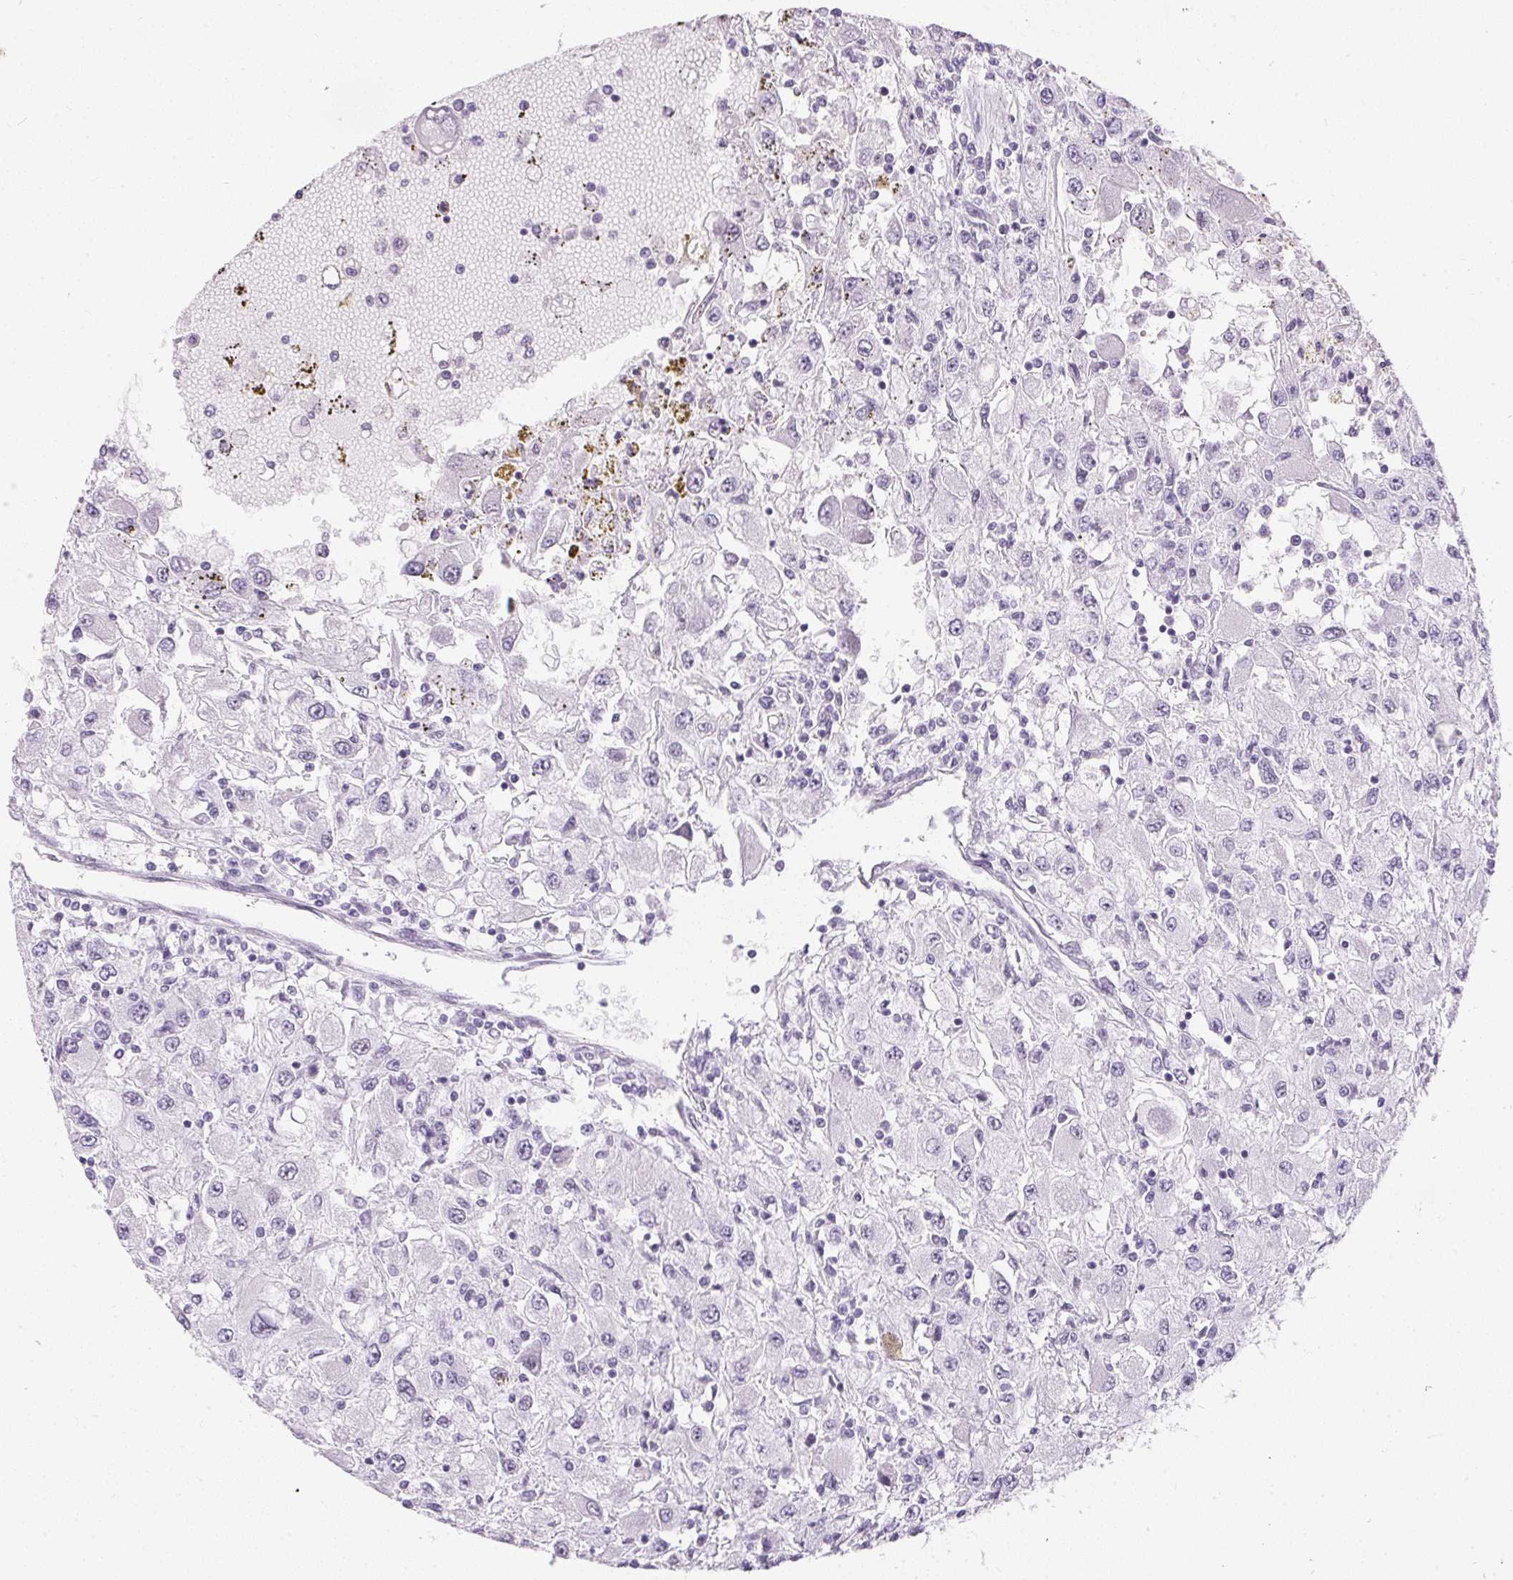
{"staining": {"intensity": "negative", "quantity": "none", "location": "none"}, "tissue": "renal cancer", "cell_type": "Tumor cells", "image_type": "cancer", "snomed": [{"axis": "morphology", "description": "Adenocarcinoma, NOS"}, {"axis": "topography", "description": "Kidney"}], "caption": "Immunohistochemistry (IHC) of adenocarcinoma (renal) shows no expression in tumor cells.", "gene": "GBP6", "patient": {"sex": "female", "age": 67}}